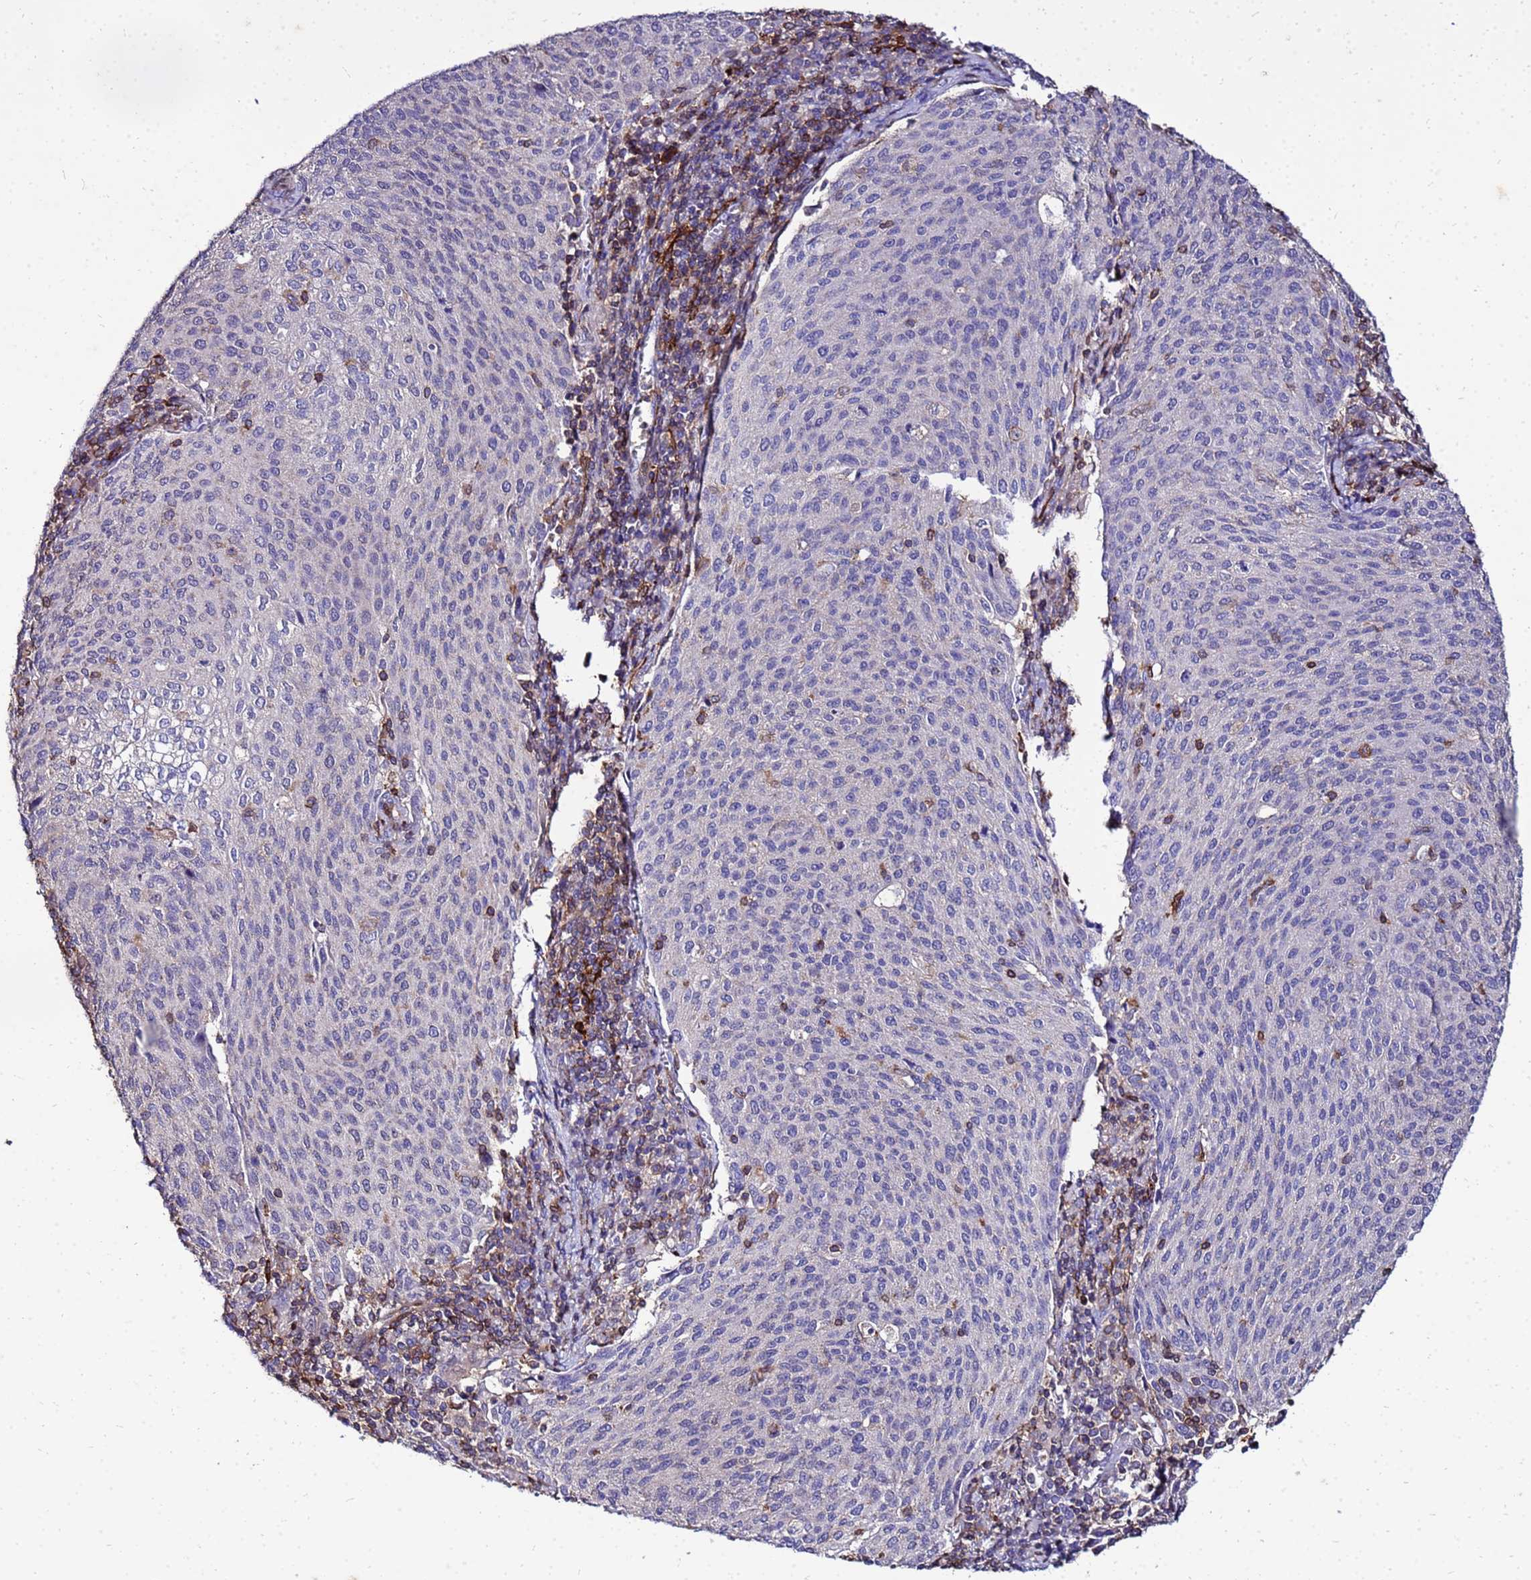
{"staining": {"intensity": "negative", "quantity": "none", "location": "none"}, "tissue": "cervical cancer", "cell_type": "Tumor cells", "image_type": "cancer", "snomed": [{"axis": "morphology", "description": "Squamous cell carcinoma, NOS"}, {"axis": "topography", "description": "Cervix"}], "caption": "DAB (3,3'-diaminobenzidine) immunohistochemical staining of cervical cancer (squamous cell carcinoma) demonstrates no significant staining in tumor cells.", "gene": "DBNDD2", "patient": {"sex": "female", "age": 46}}